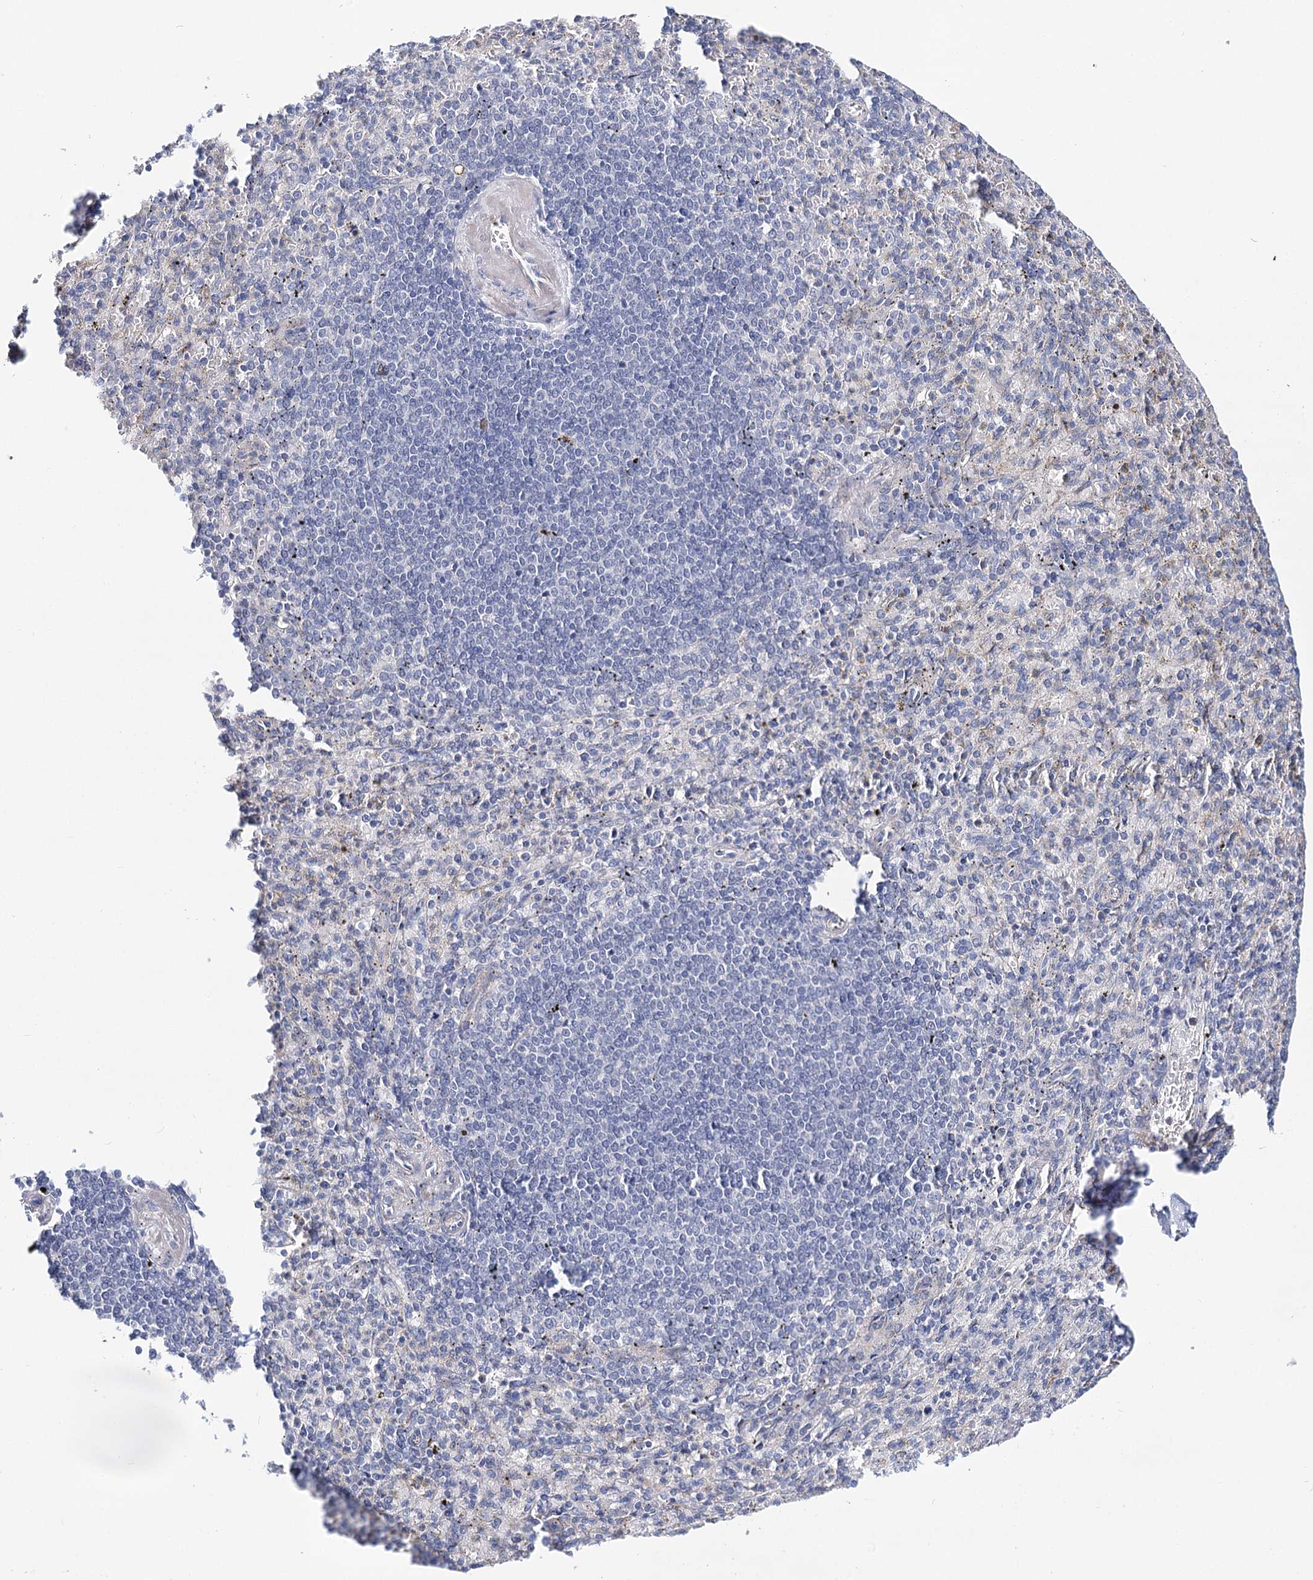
{"staining": {"intensity": "negative", "quantity": "none", "location": "none"}, "tissue": "spleen", "cell_type": "Cells in red pulp", "image_type": "normal", "snomed": [{"axis": "morphology", "description": "Normal tissue, NOS"}, {"axis": "topography", "description": "Spleen"}], "caption": "Immunohistochemical staining of benign human spleen exhibits no significant expression in cells in red pulp.", "gene": "TEX12", "patient": {"sex": "female", "age": 74}}